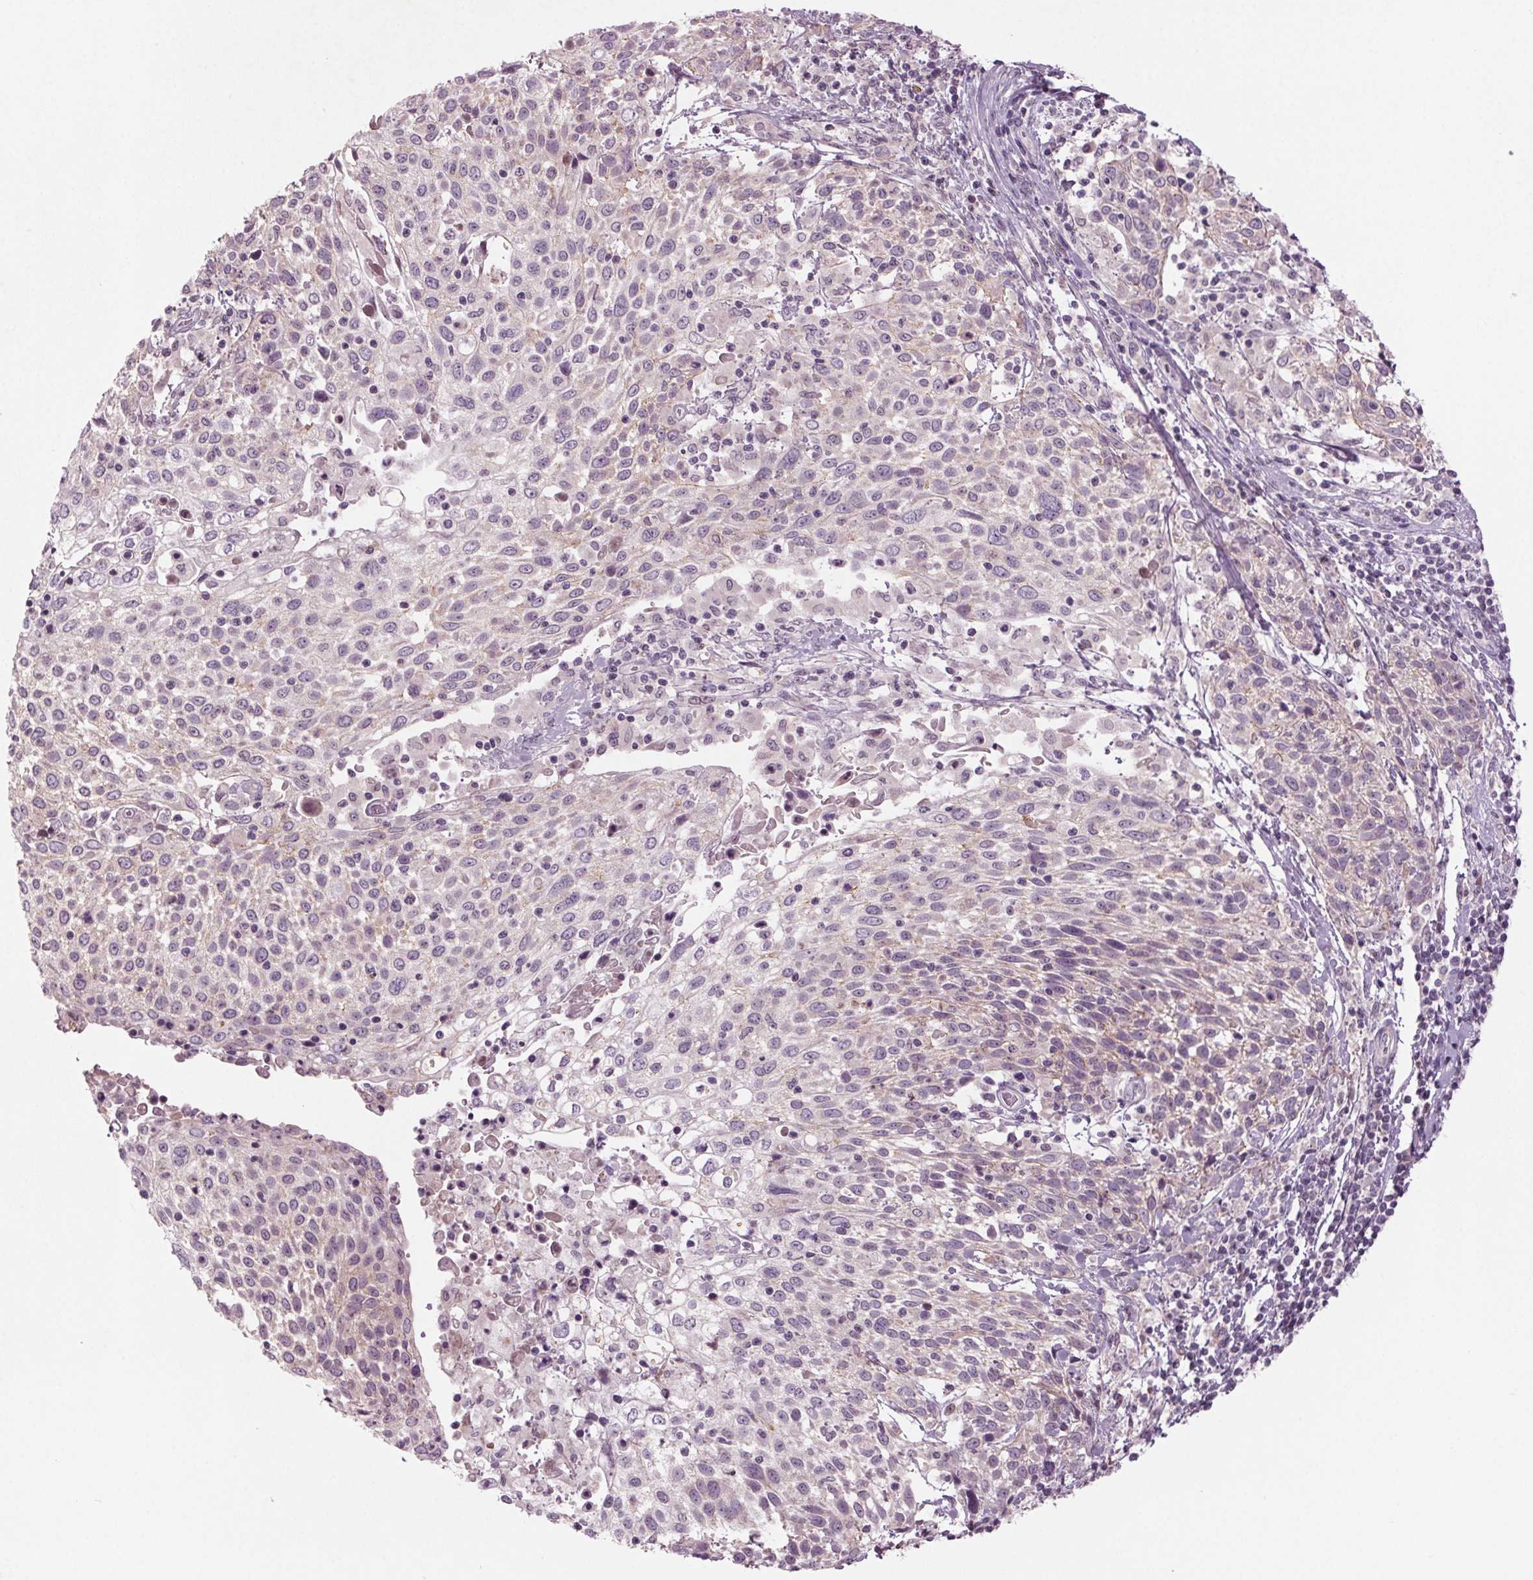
{"staining": {"intensity": "weak", "quantity": "<25%", "location": "cytoplasmic/membranous"}, "tissue": "cervical cancer", "cell_type": "Tumor cells", "image_type": "cancer", "snomed": [{"axis": "morphology", "description": "Squamous cell carcinoma, NOS"}, {"axis": "topography", "description": "Cervix"}], "caption": "Cervical cancer was stained to show a protein in brown. There is no significant expression in tumor cells.", "gene": "BHLHE22", "patient": {"sex": "female", "age": 61}}